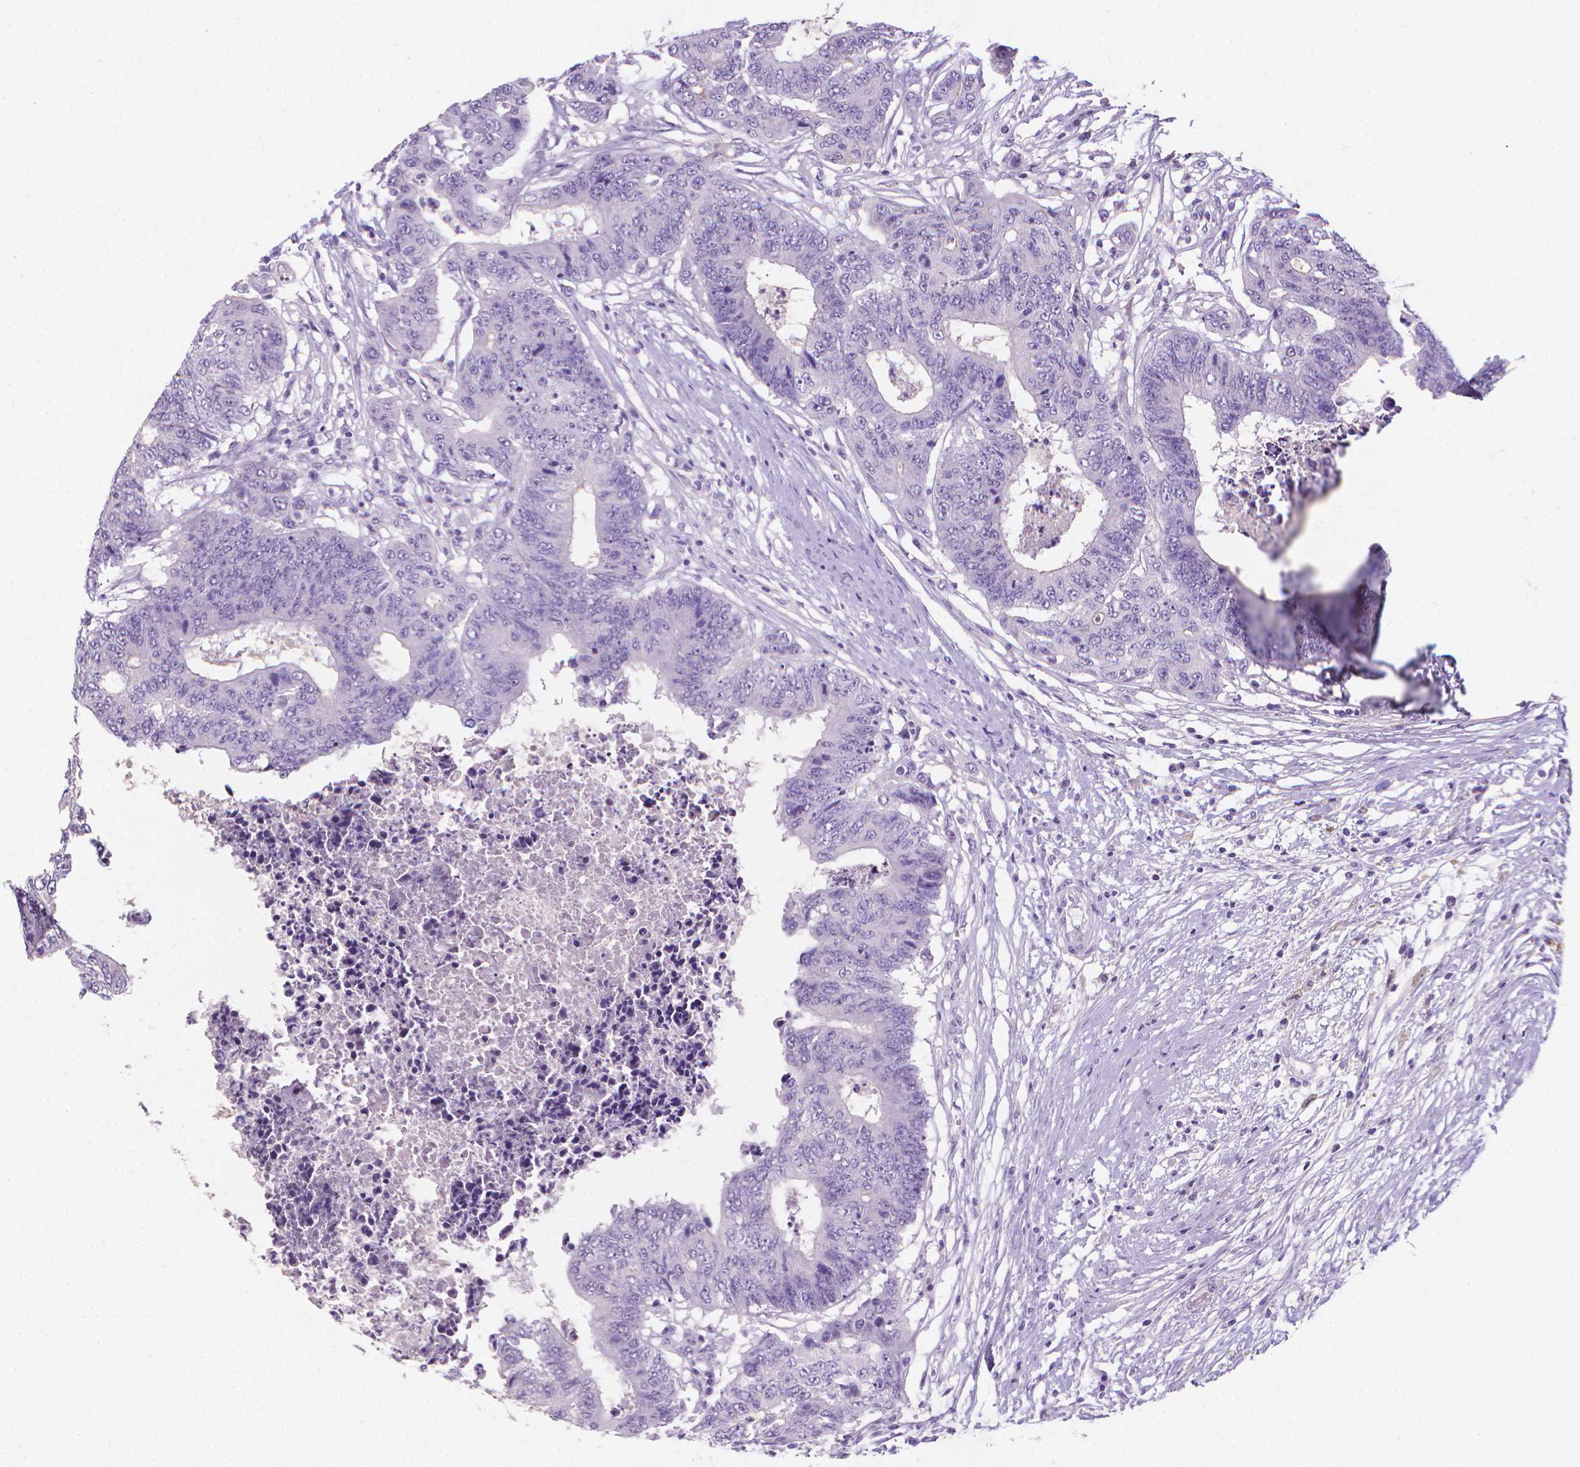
{"staining": {"intensity": "negative", "quantity": "none", "location": "none"}, "tissue": "colorectal cancer", "cell_type": "Tumor cells", "image_type": "cancer", "snomed": [{"axis": "morphology", "description": "Adenocarcinoma, NOS"}, {"axis": "topography", "description": "Colon"}], "caption": "Immunohistochemical staining of human colorectal adenocarcinoma displays no significant positivity in tumor cells.", "gene": "XPNPEP2", "patient": {"sex": "female", "age": 48}}